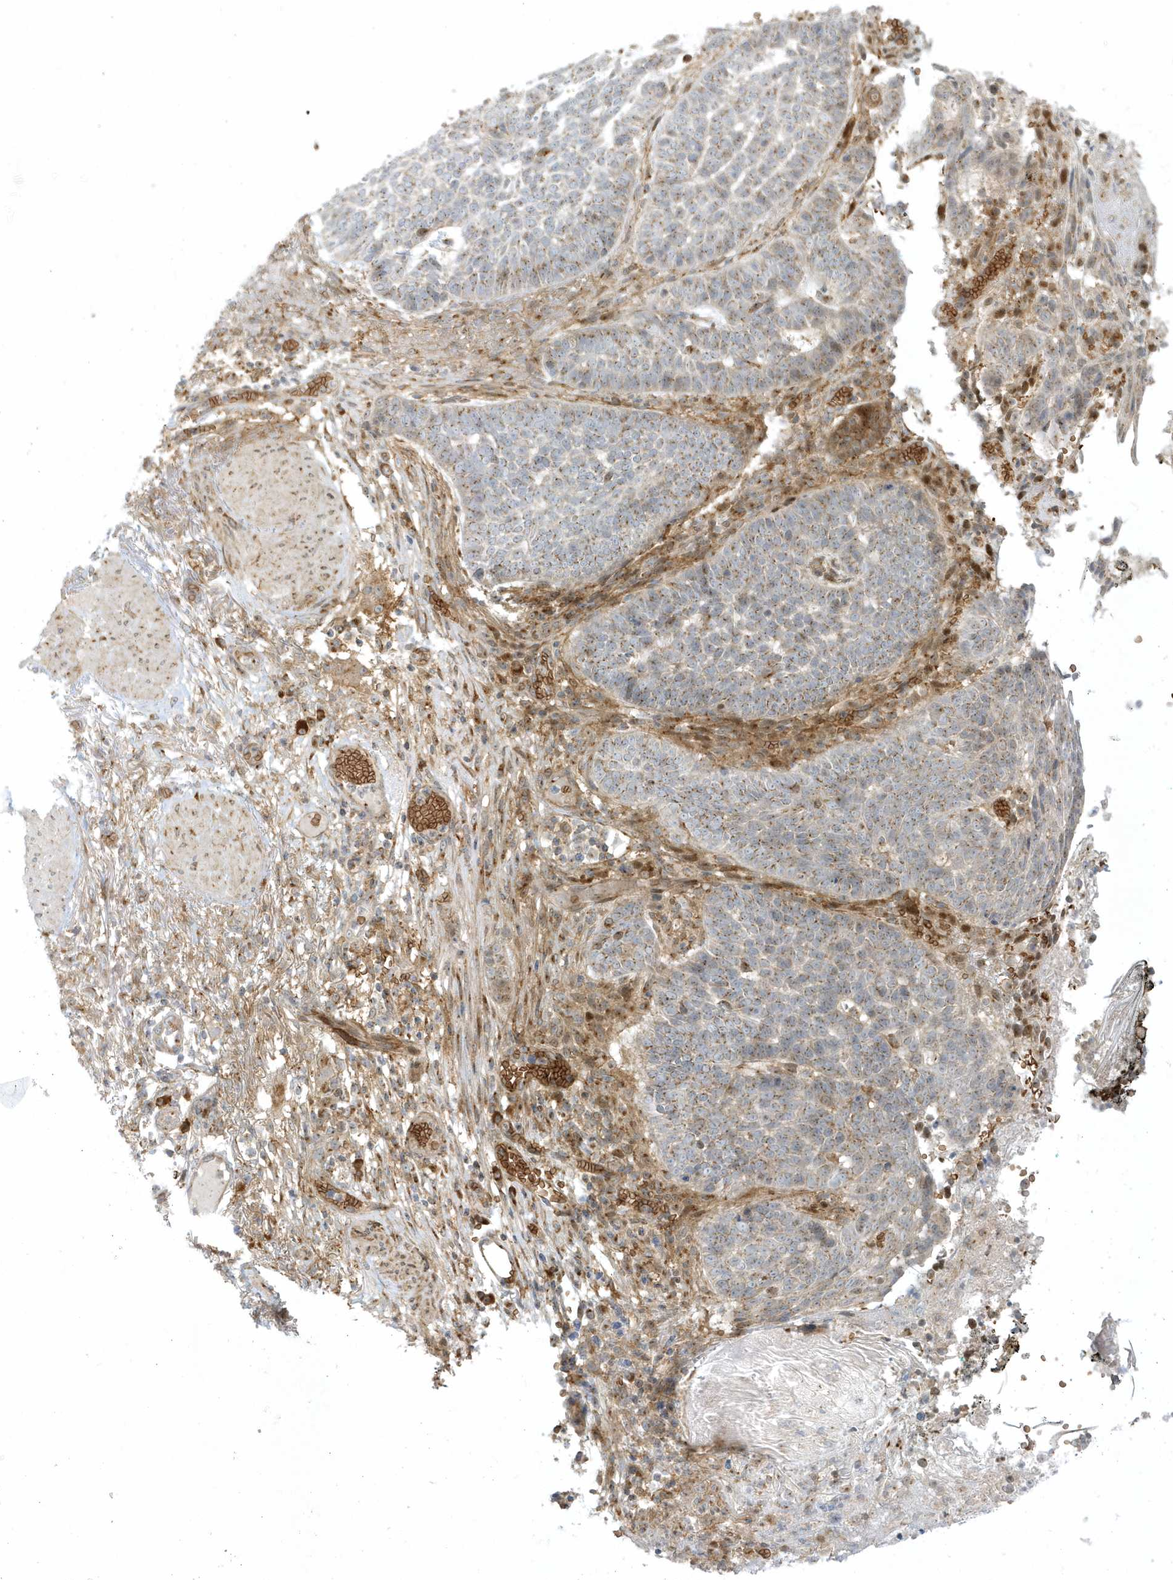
{"staining": {"intensity": "moderate", "quantity": "25%-75%", "location": "cytoplasmic/membranous"}, "tissue": "skin cancer", "cell_type": "Tumor cells", "image_type": "cancer", "snomed": [{"axis": "morphology", "description": "Normal tissue, NOS"}, {"axis": "morphology", "description": "Basal cell carcinoma"}, {"axis": "topography", "description": "Skin"}], "caption": "A brown stain labels moderate cytoplasmic/membranous staining of a protein in basal cell carcinoma (skin) tumor cells.", "gene": "RPP40", "patient": {"sex": "male", "age": 64}}